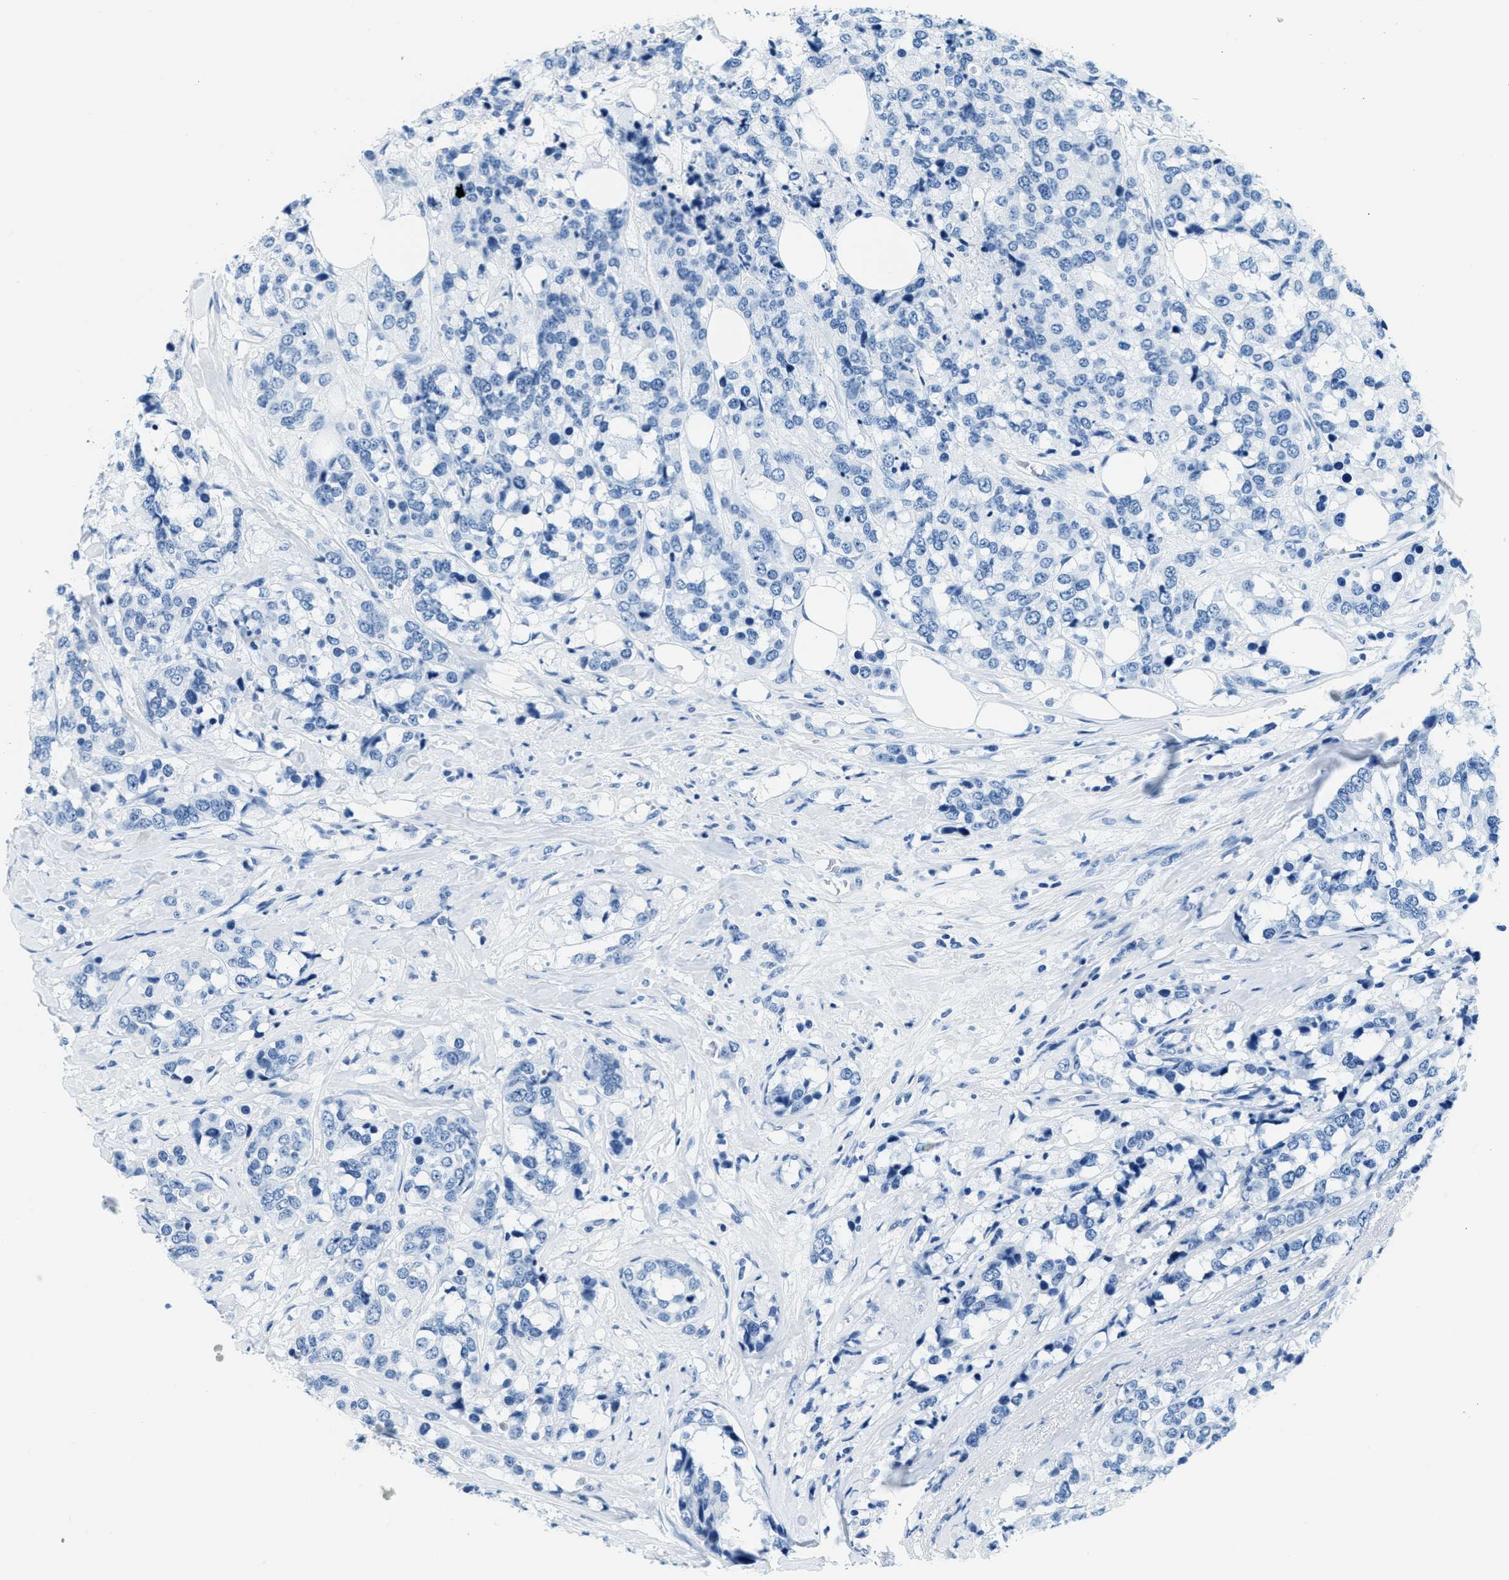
{"staining": {"intensity": "negative", "quantity": "none", "location": "none"}, "tissue": "breast cancer", "cell_type": "Tumor cells", "image_type": "cancer", "snomed": [{"axis": "morphology", "description": "Lobular carcinoma"}, {"axis": "topography", "description": "Breast"}], "caption": "Immunohistochemistry of breast lobular carcinoma exhibits no expression in tumor cells.", "gene": "CA4", "patient": {"sex": "female", "age": 59}}